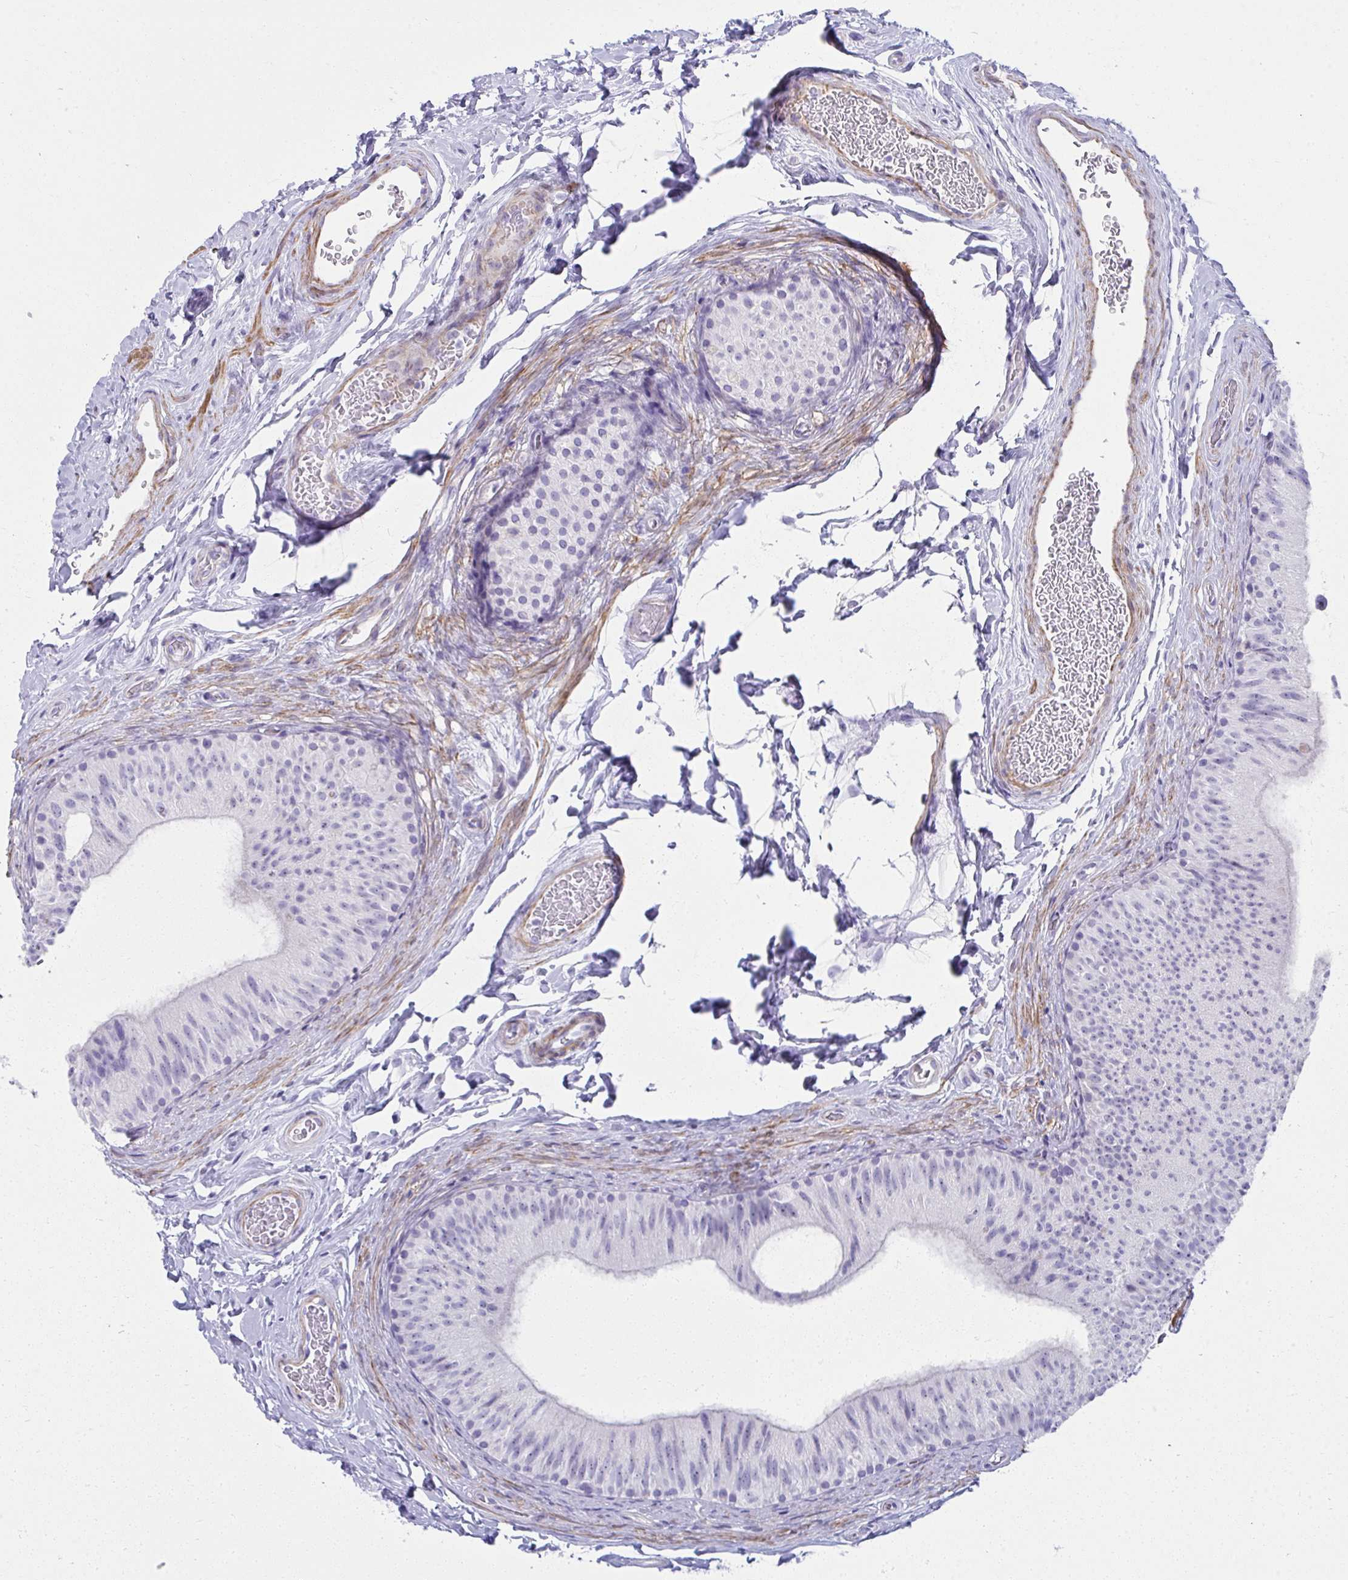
{"staining": {"intensity": "negative", "quantity": "none", "location": "none"}, "tissue": "epididymis", "cell_type": "Glandular cells", "image_type": "normal", "snomed": [{"axis": "morphology", "description": "Normal tissue, NOS"}, {"axis": "topography", "description": "Epididymis, spermatic cord, NOS"}, {"axis": "topography", "description": "Epididymis"}], "caption": "This histopathology image is of normal epididymis stained with immunohistochemistry to label a protein in brown with the nuclei are counter-stained blue. There is no staining in glandular cells.", "gene": "PUS7L", "patient": {"sex": "male", "age": 31}}